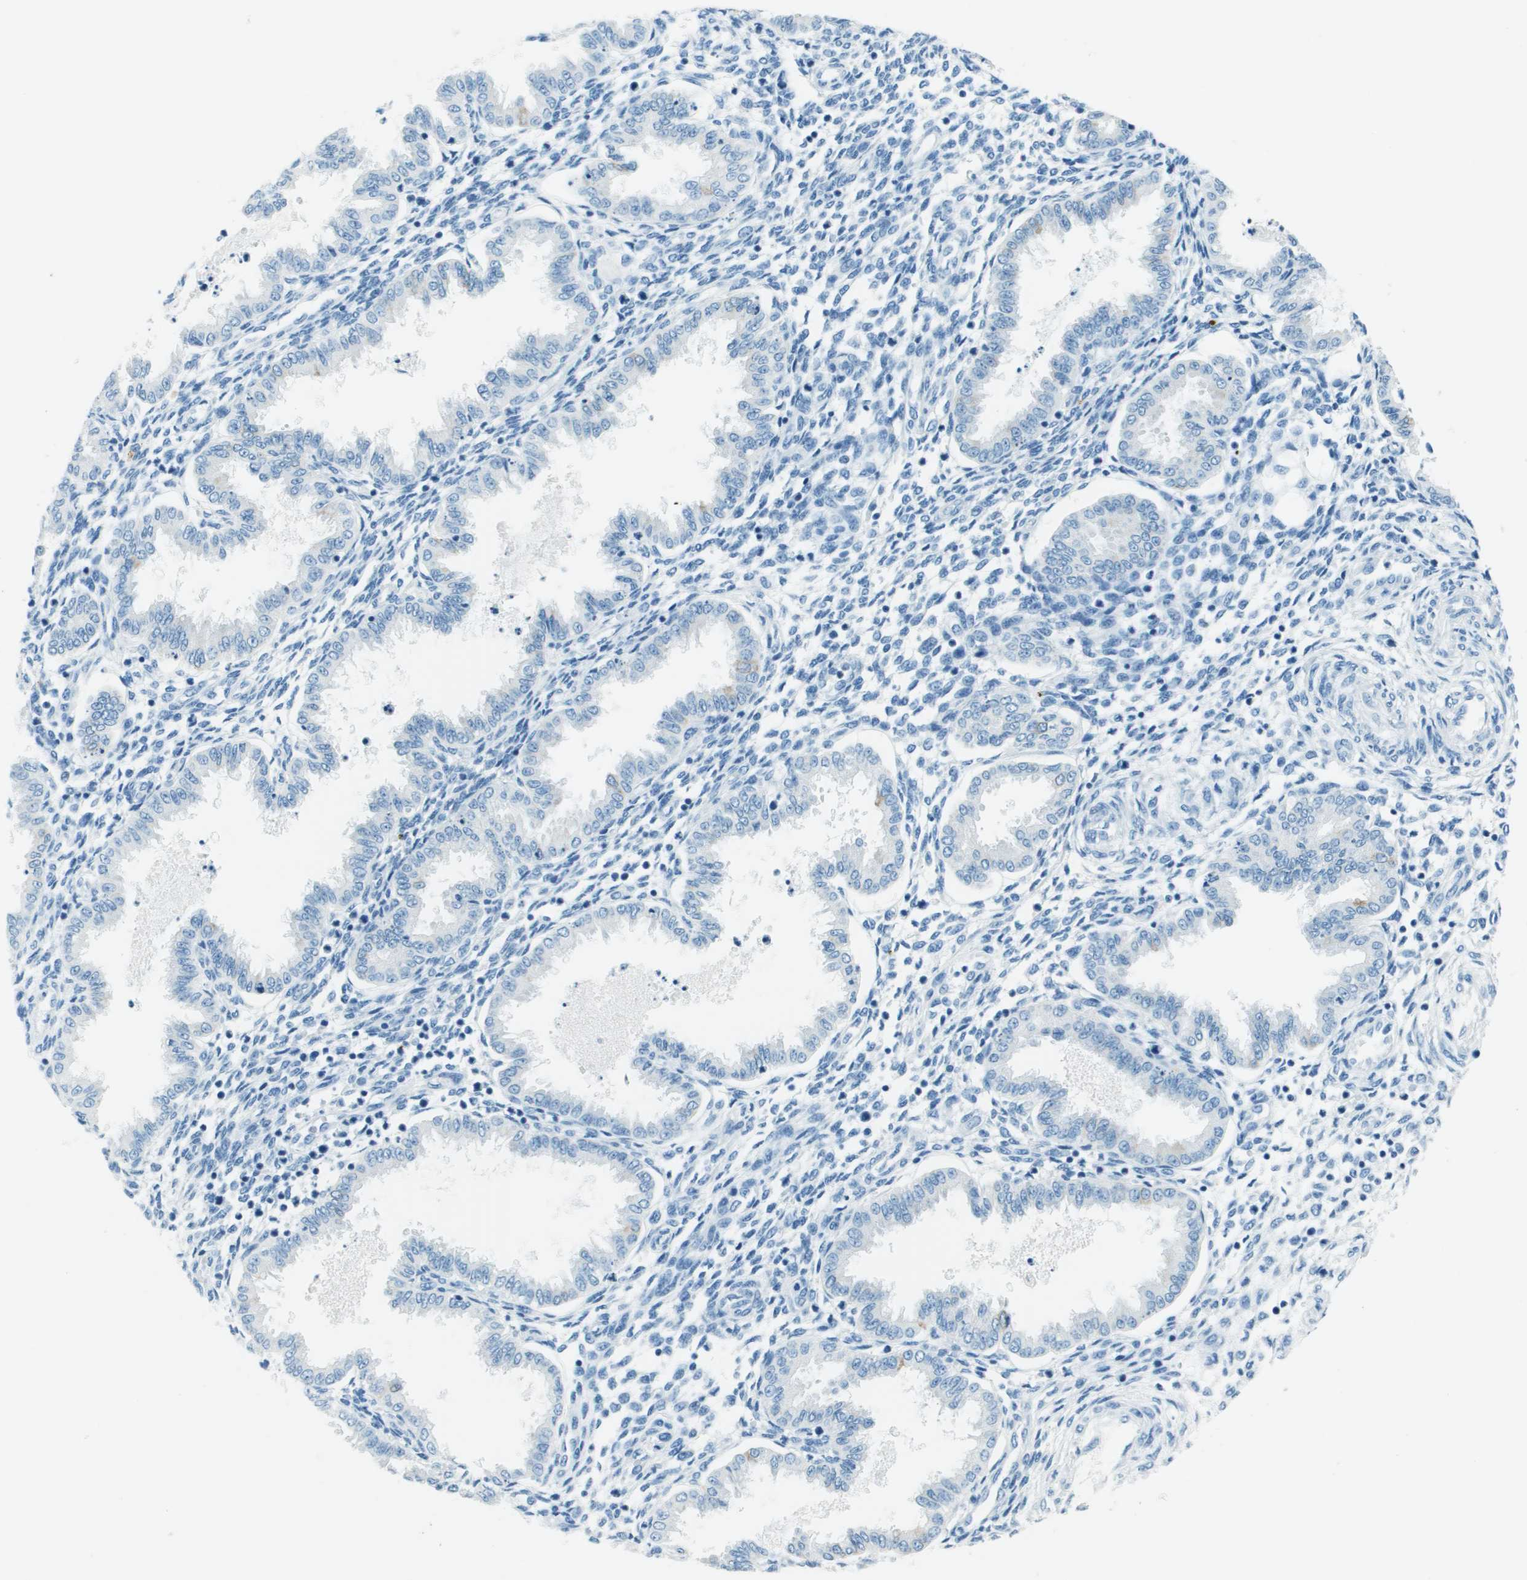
{"staining": {"intensity": "negative", "quantity": "none", "location": "none"}, "tissue": "endometrium", "cell_type": "Cells in endometrial stroma", "image_type": "normal", "snomed": [{"axis": "morphology", "description": "Normal tissue, NOS"}, {"axis": "topography", "description": "Endometrium"}], "caption": "Immunohistochemistry histopathology image of benign endometrium stained for a protein (brown), which reveals no positivity in cells in endometrial stroma. (DAB (3,3'-diaminobenzidine) immunohistochemistry visualized using brightfield microscopy, high magnification).", "gene": "SLC16A10", "patient": {"sex": "female", "age": 33}}